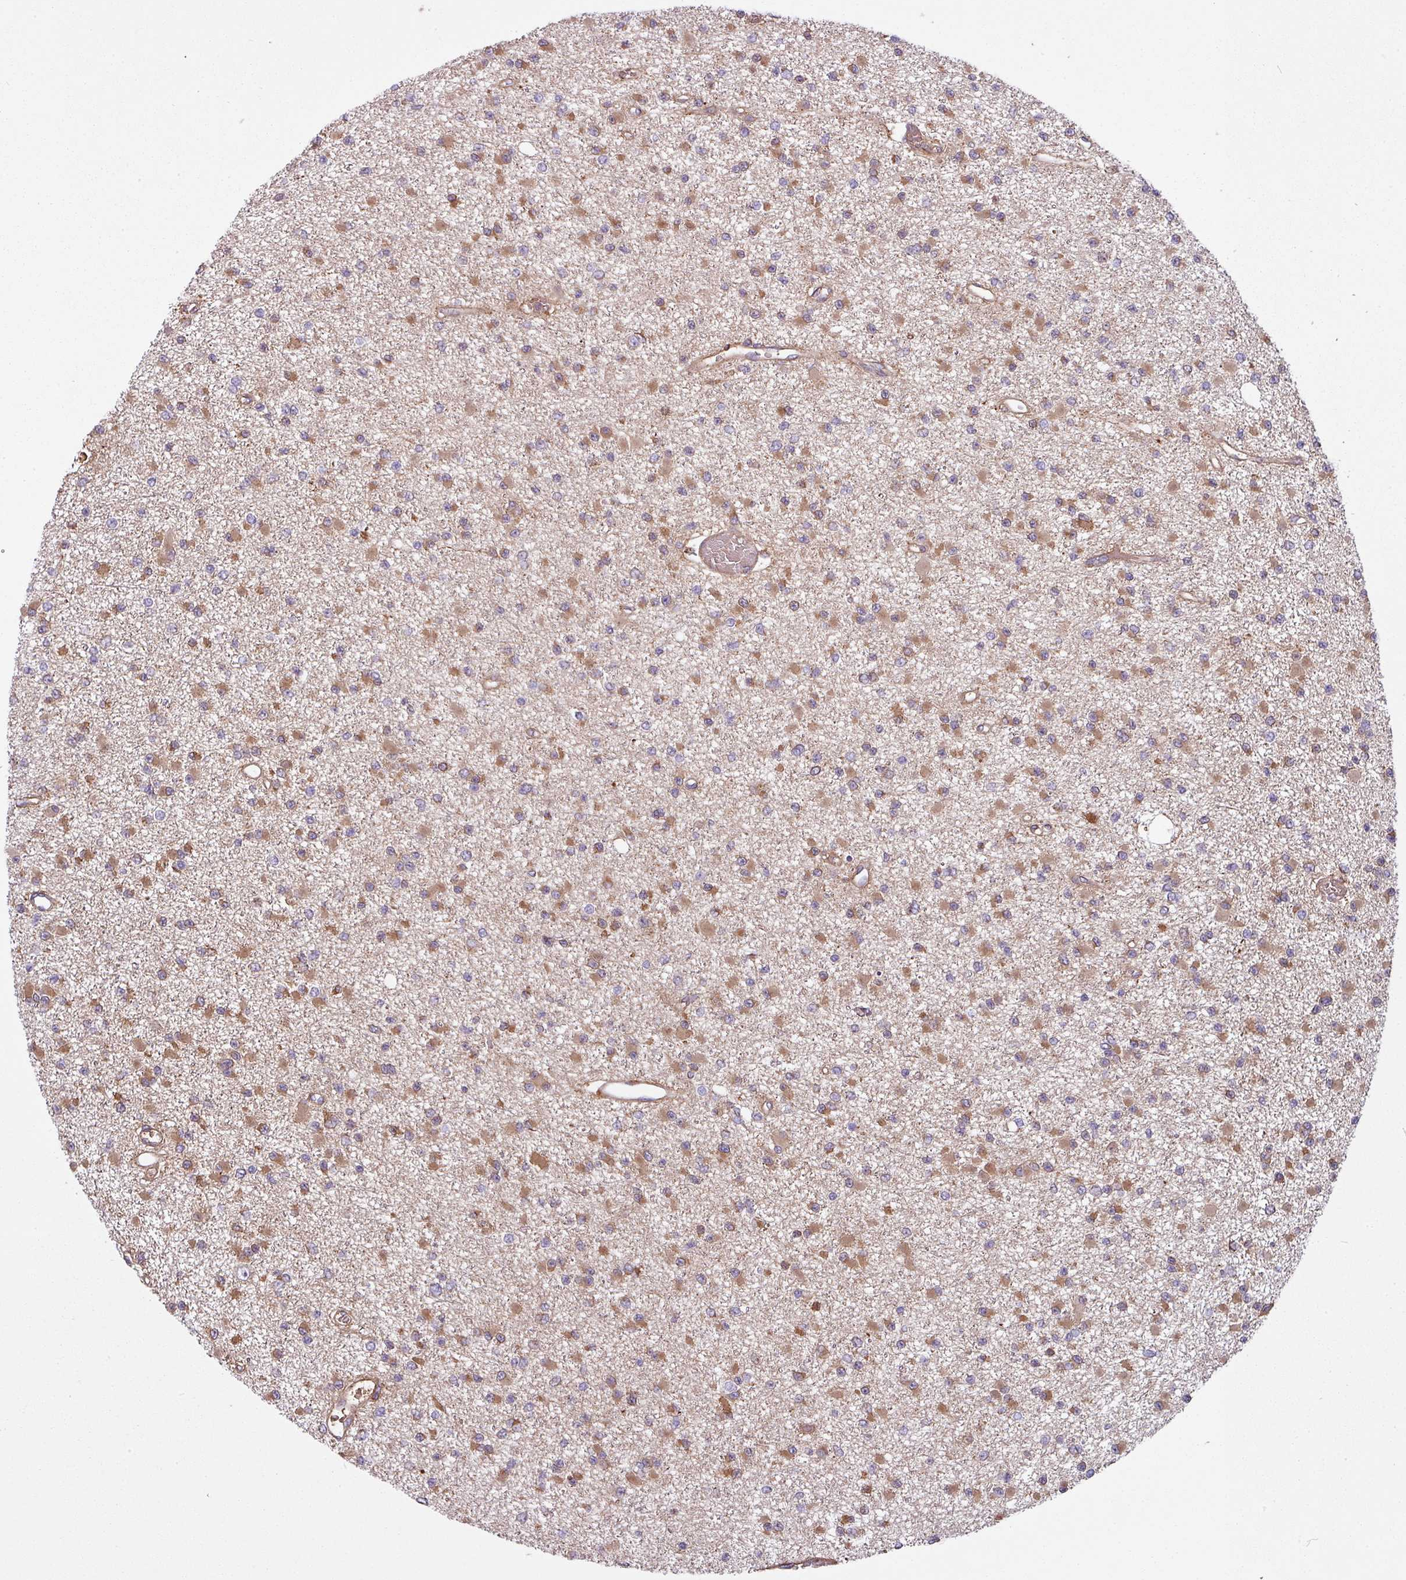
{"staining": {"intensity": "moderate", "quantity": ">75%", "location": "cytoplasmic/membranous"}, "tissue": "glioma", "cell_type": "Tumor cells", "image_type": "cancer", "snomed": [{"axis": "morphology", "description": "Glioma, malignant, Low grade"}, {"axis": "topography", "description": "Brain"}], "caption": "There is medium levels of moderate cytoplasmic/membranous expression in tumor cells of glioma, as demonstrated by immunohistochemical staining (brown color).", "gene": "SNRNP25", "patient": {"sex": "female", "age": 22}}